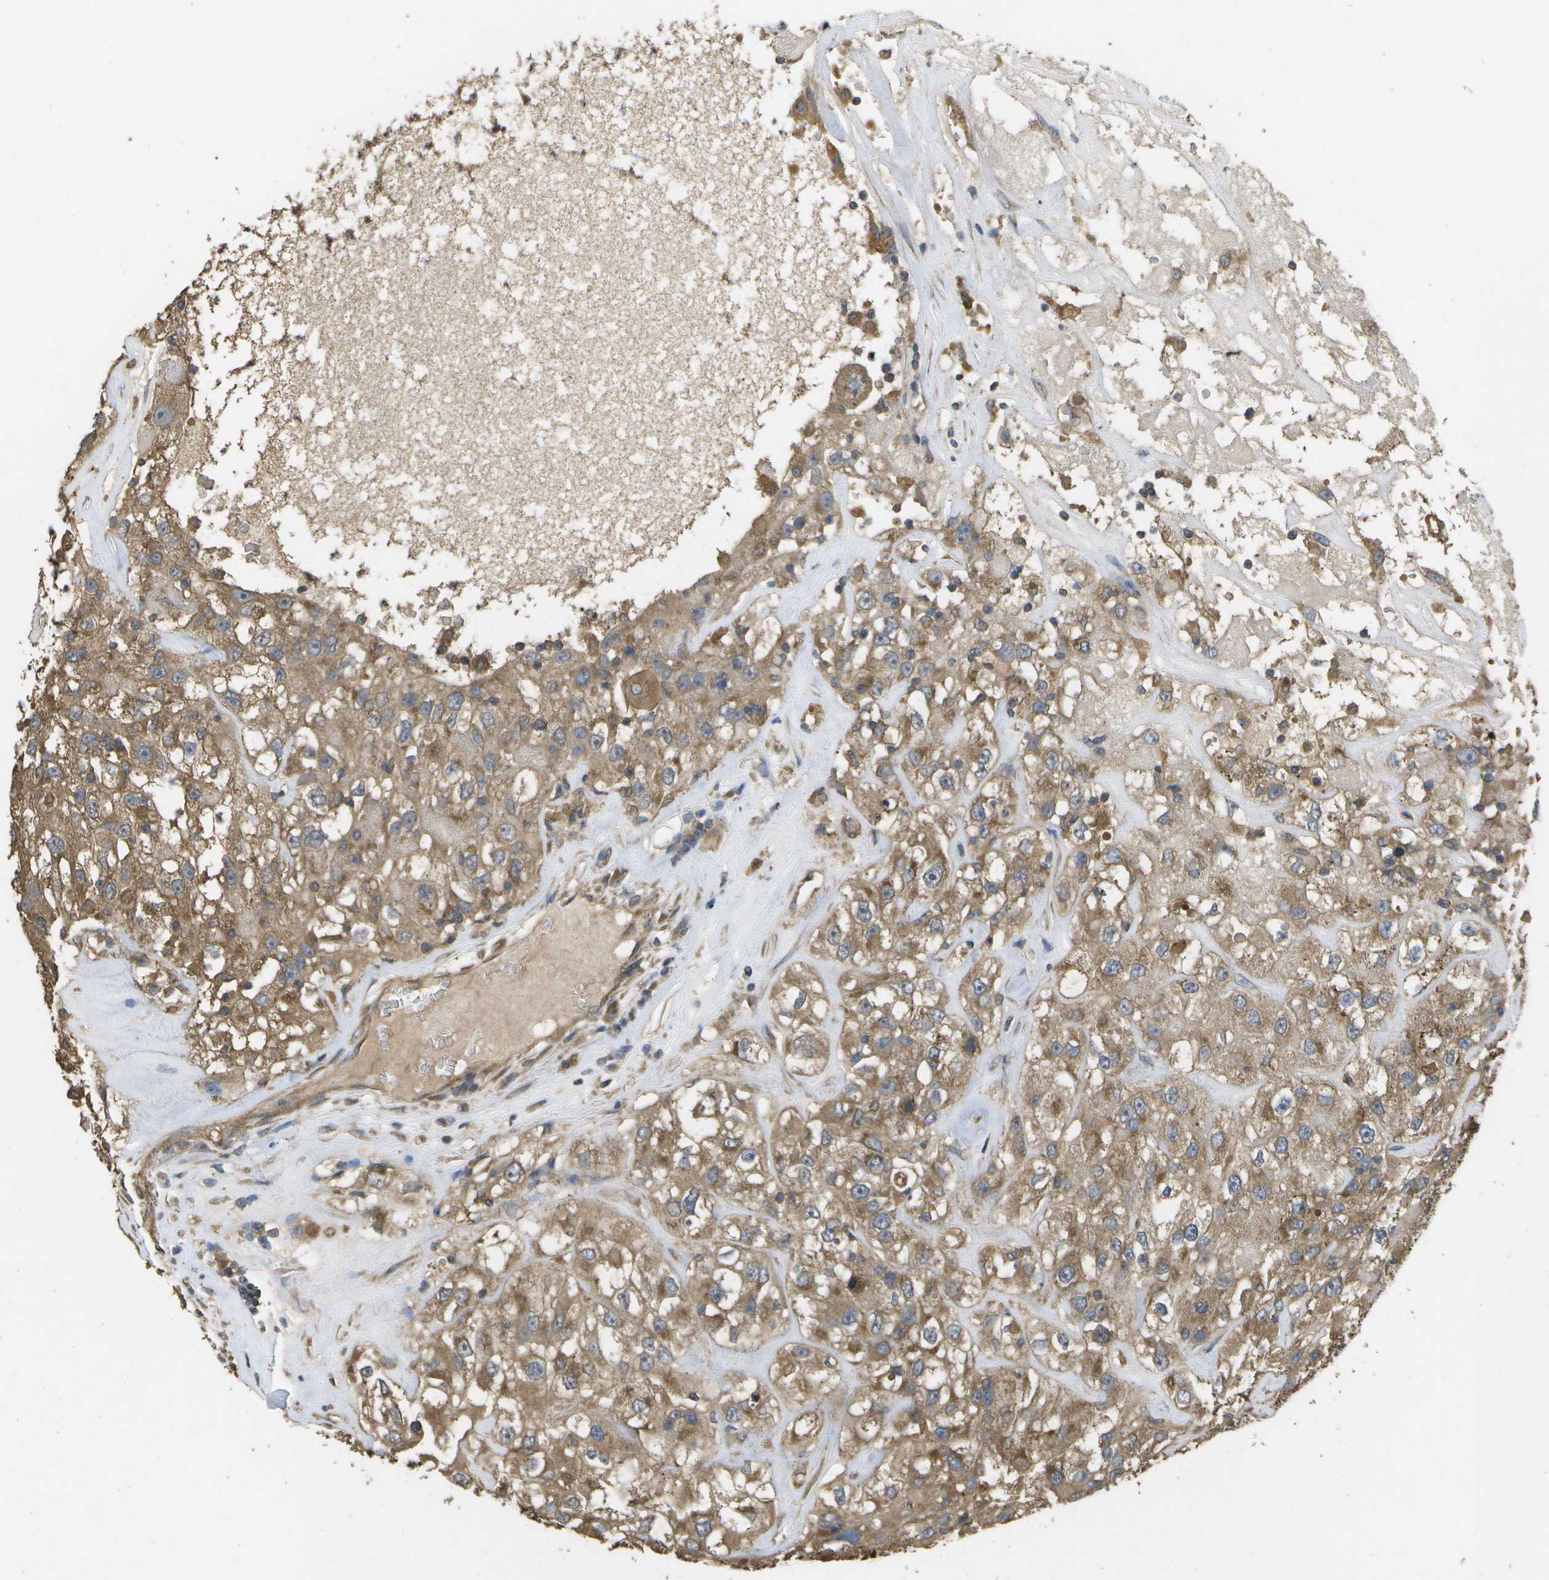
{"staining": {"intensity": "moderate", "quantity": ">75%", "location": "cytoplasmic/membranous"}, "tissue": "renal cancer", "cell_type": "Tumor cells", "image_type": "cancer", "snomed": [{"axis": "morphology", "description": "Adenocarcinoma, NOS"}, {"axis": "topography", "description": "Kidney"}], "caption": "Immunohistochemistry (IHC) image of renal cancer (adenocarcinoma) stained for a protein (brown), which demonstrates medium levels of moderate cytoplasmic/membranous positivity in approximately >75% of tumor cells.", "gene": "SACS", "patient": {"sex": "female", "age": 52}}